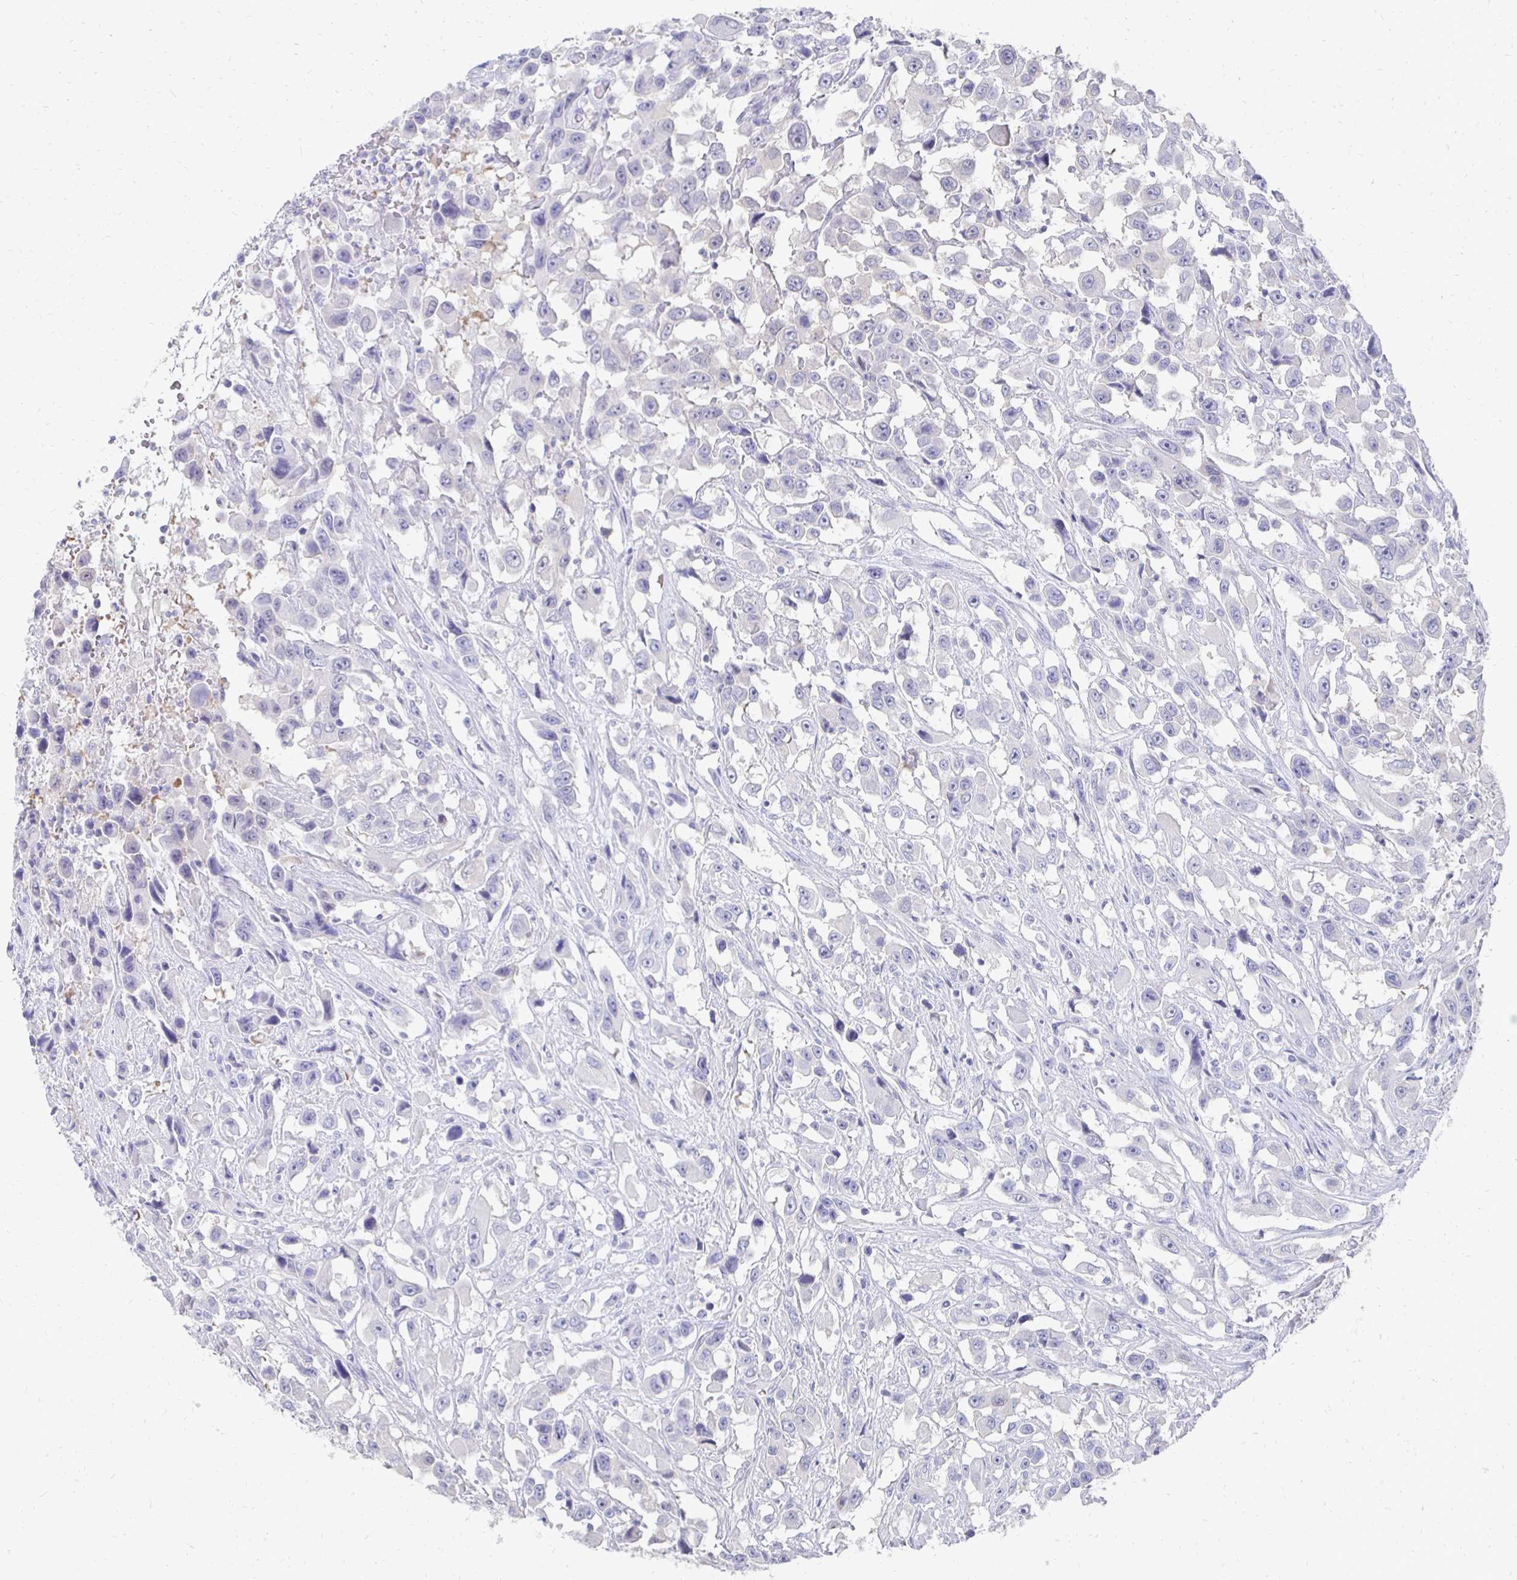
{"staining": {"intensity": "negative", "quantity": "none", "location": "none"}, "tissue": "urothelial cancer", "cell_type": "Tumor cells", "image_type": "cancer", "snomed": [{"axis": "morphology", "description": "Urothelial carcinoma, High grade"}, {"axis": "topography", "description": "Urinary bladder"}], "caption": "Immunohistochemistry image of neoplastic tissue: human urothelial cancer stained with DAB shows no significant protein positivity in tumor cells.", "gene": "SYCP3", "patient": {"sex": "male", "age": 53}}